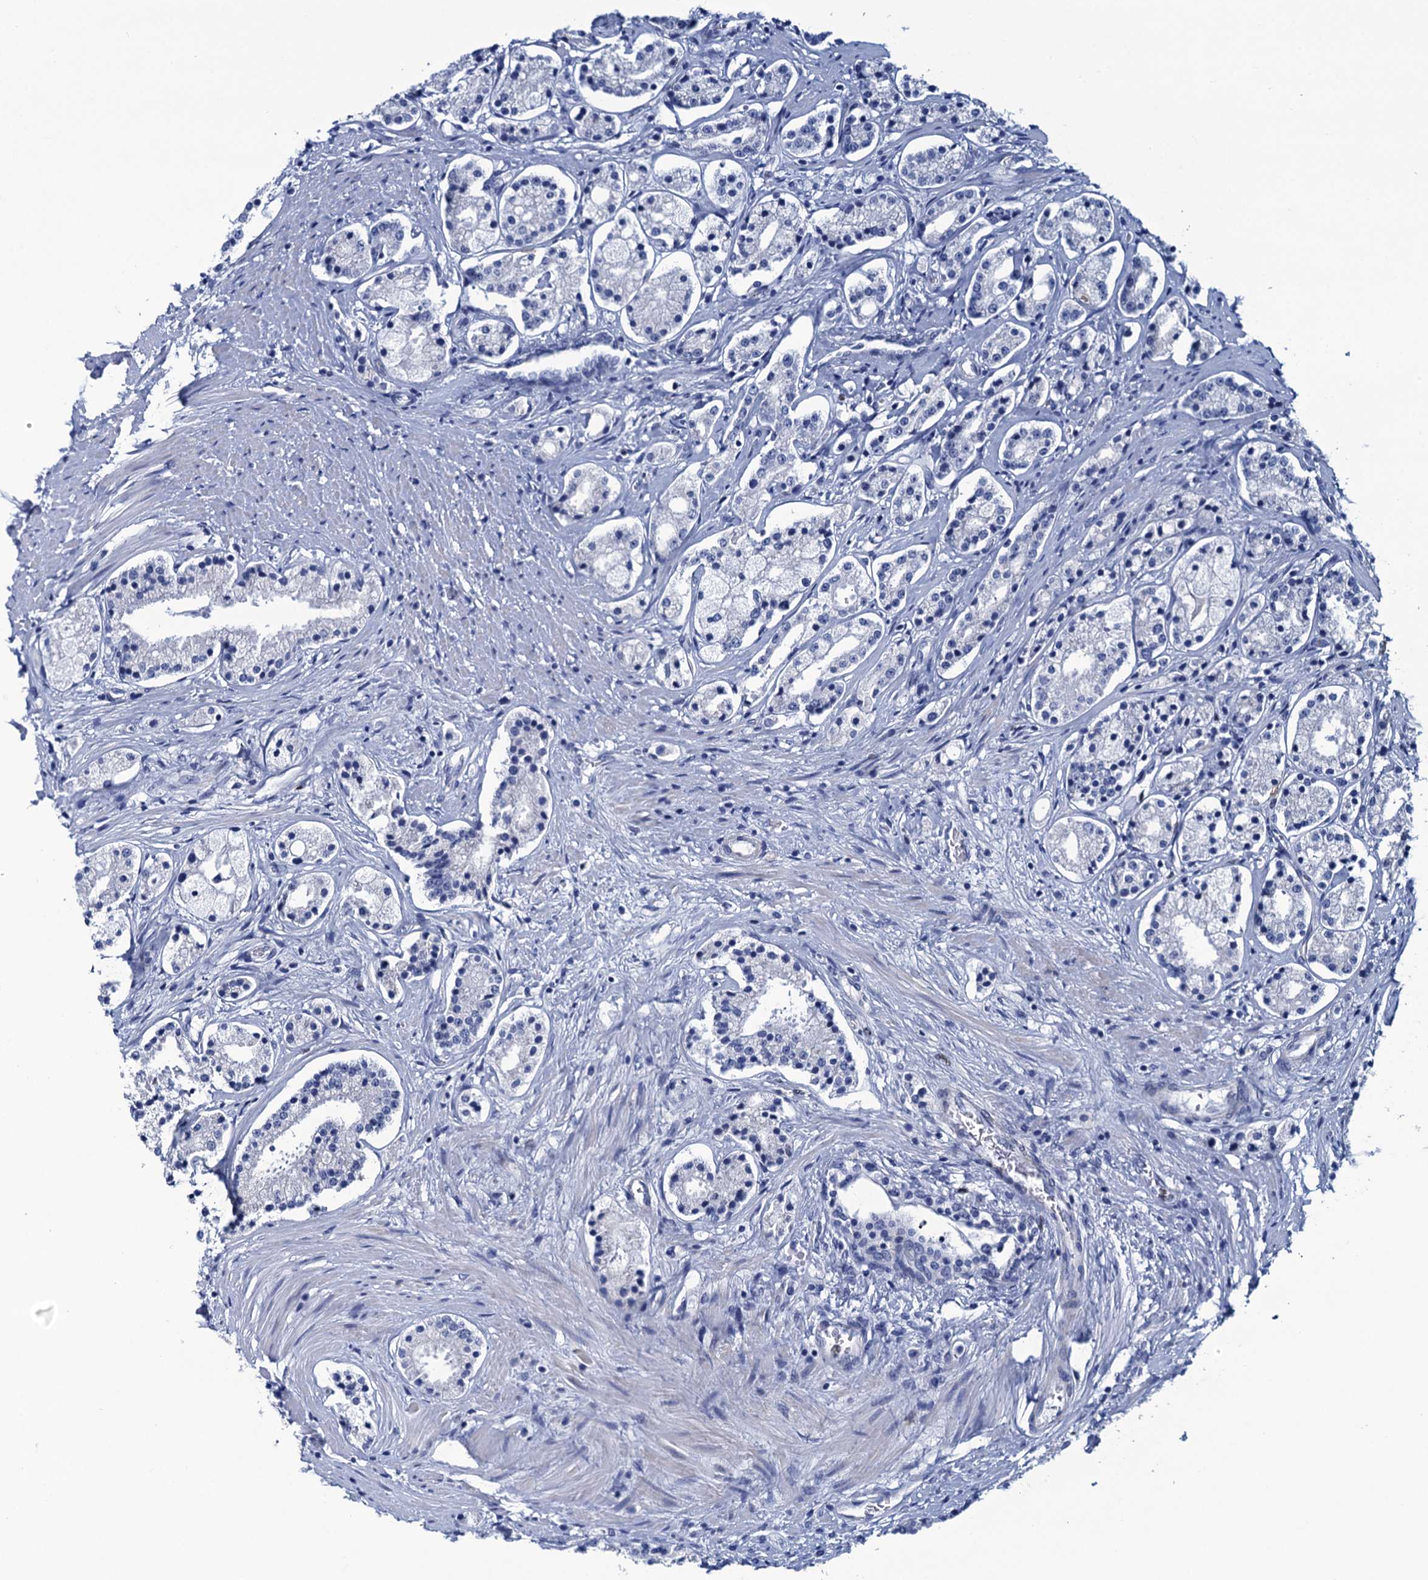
{"staining": {"intensity": "negative", "quantity": "none", "location": "none"}, "tissue": "prostate cancer", "cell_type": "Tumor cells", "image_type": "cancer", "snomed": [{"axis": "morphology", "description": "Adenocarcinoma, High grade"}, {"axis": "topography", "description": "Prostate"}], "caption": "The micrograph displays no staining of tumor cells in adenocarcinoma (high-grade) (prostate). (DAB (3,3'-diaminobenzidine) IHC visualized using brightfield microscopy, high magnification).", "gene": "RHCG", "patient": {"sex": "male", "age": 69}}